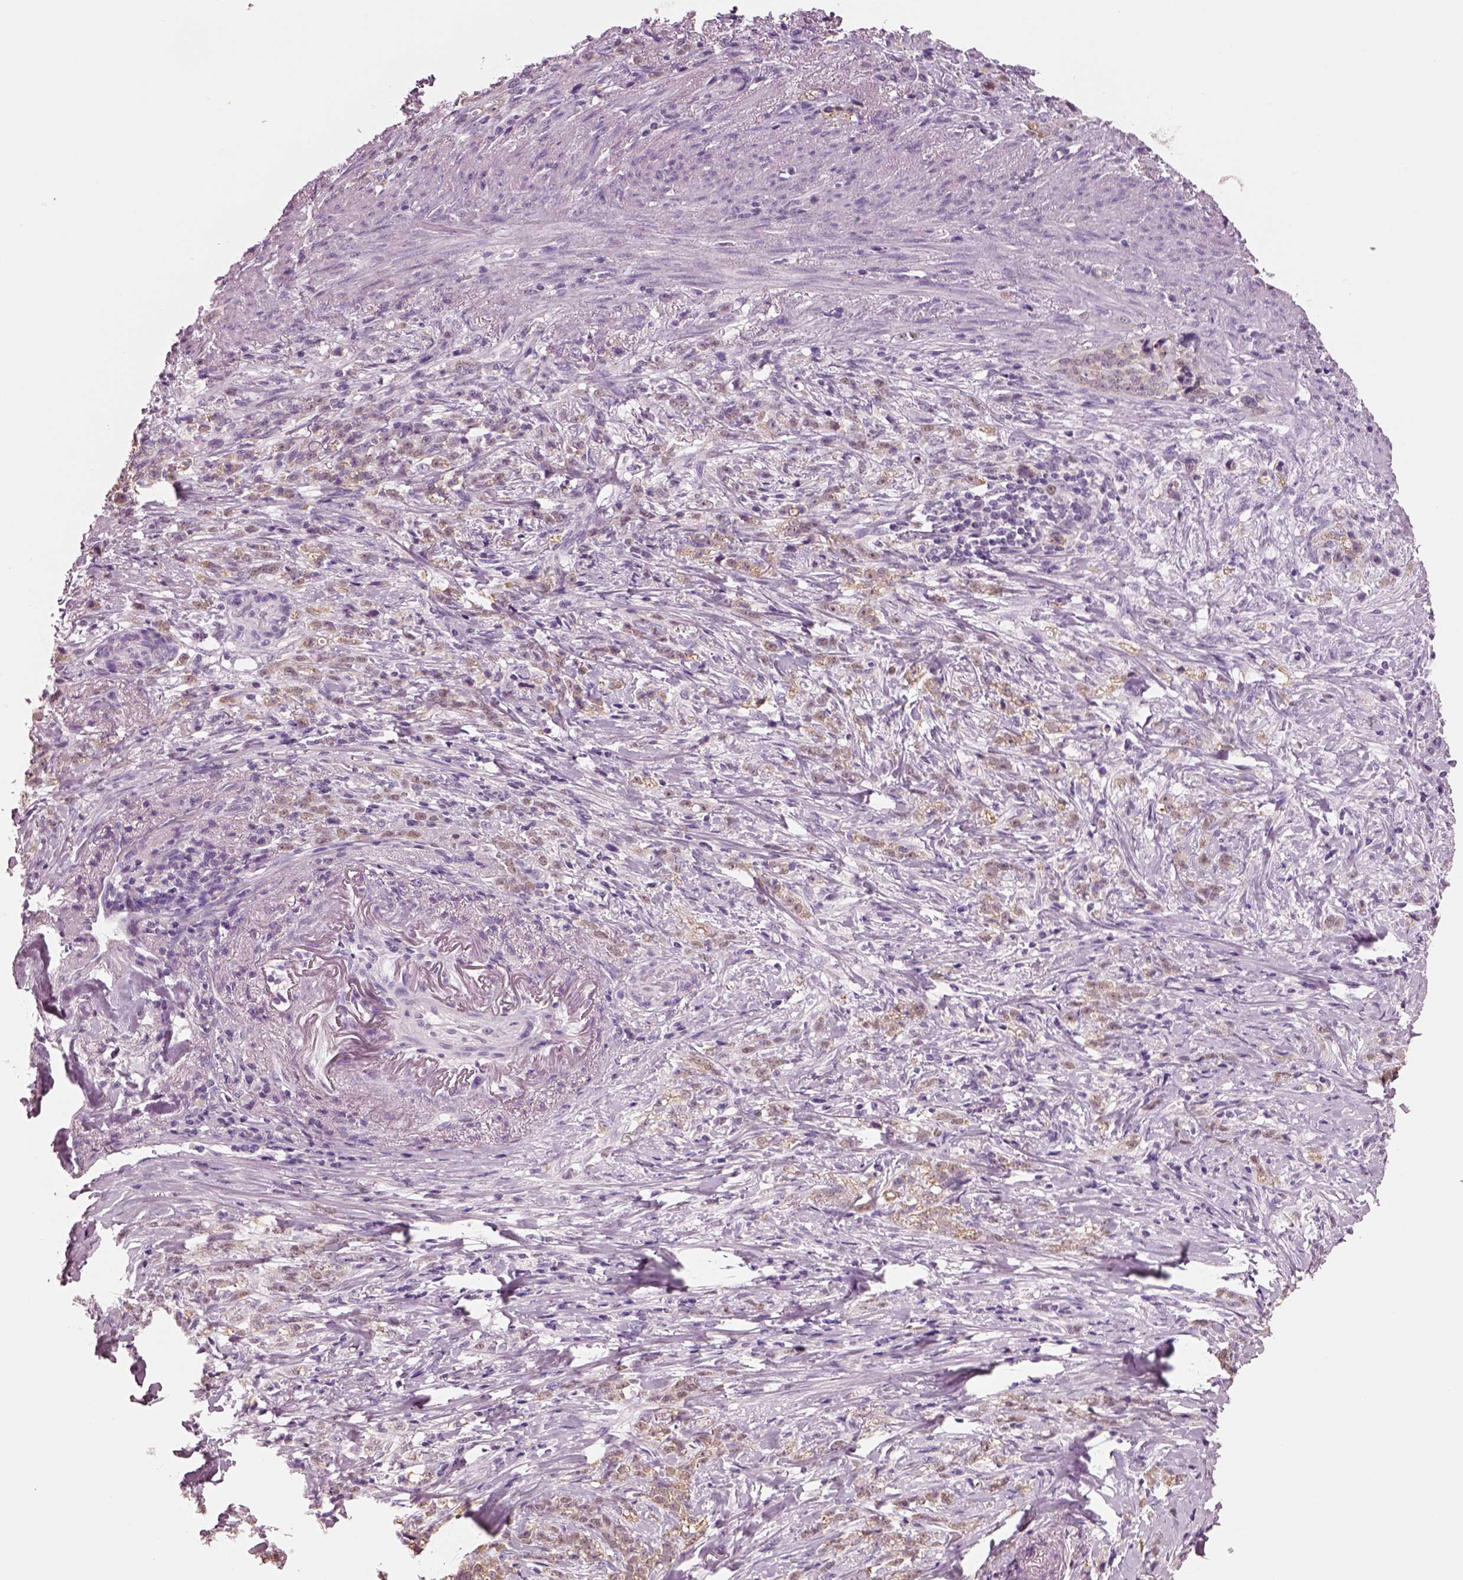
{"staining": {"intensity": "moderate", "quantity": ">75%", "location": "cytoplasmic/membranous"}, "tissue": "stomach cancer", "cell_type": "Tumor cells", "image_type": "cancer", "snomed": [{"axis": "morphology", "description": "Adenocarcinoma, NOS"}, {"axis": "topography", "description": "Stomach, lower"}], "caption": "Immunohistochemistry of human adenocarcinoma (stomach) demonstrates medium levels of moderate cytoplasmic/membranous positivity in about >75% of tumor cells. (Brightfield microscopy of DAB IHC at high magnification).", "gene": "ELSPBP1", "patient": {"sex": "male", "age": 88}}